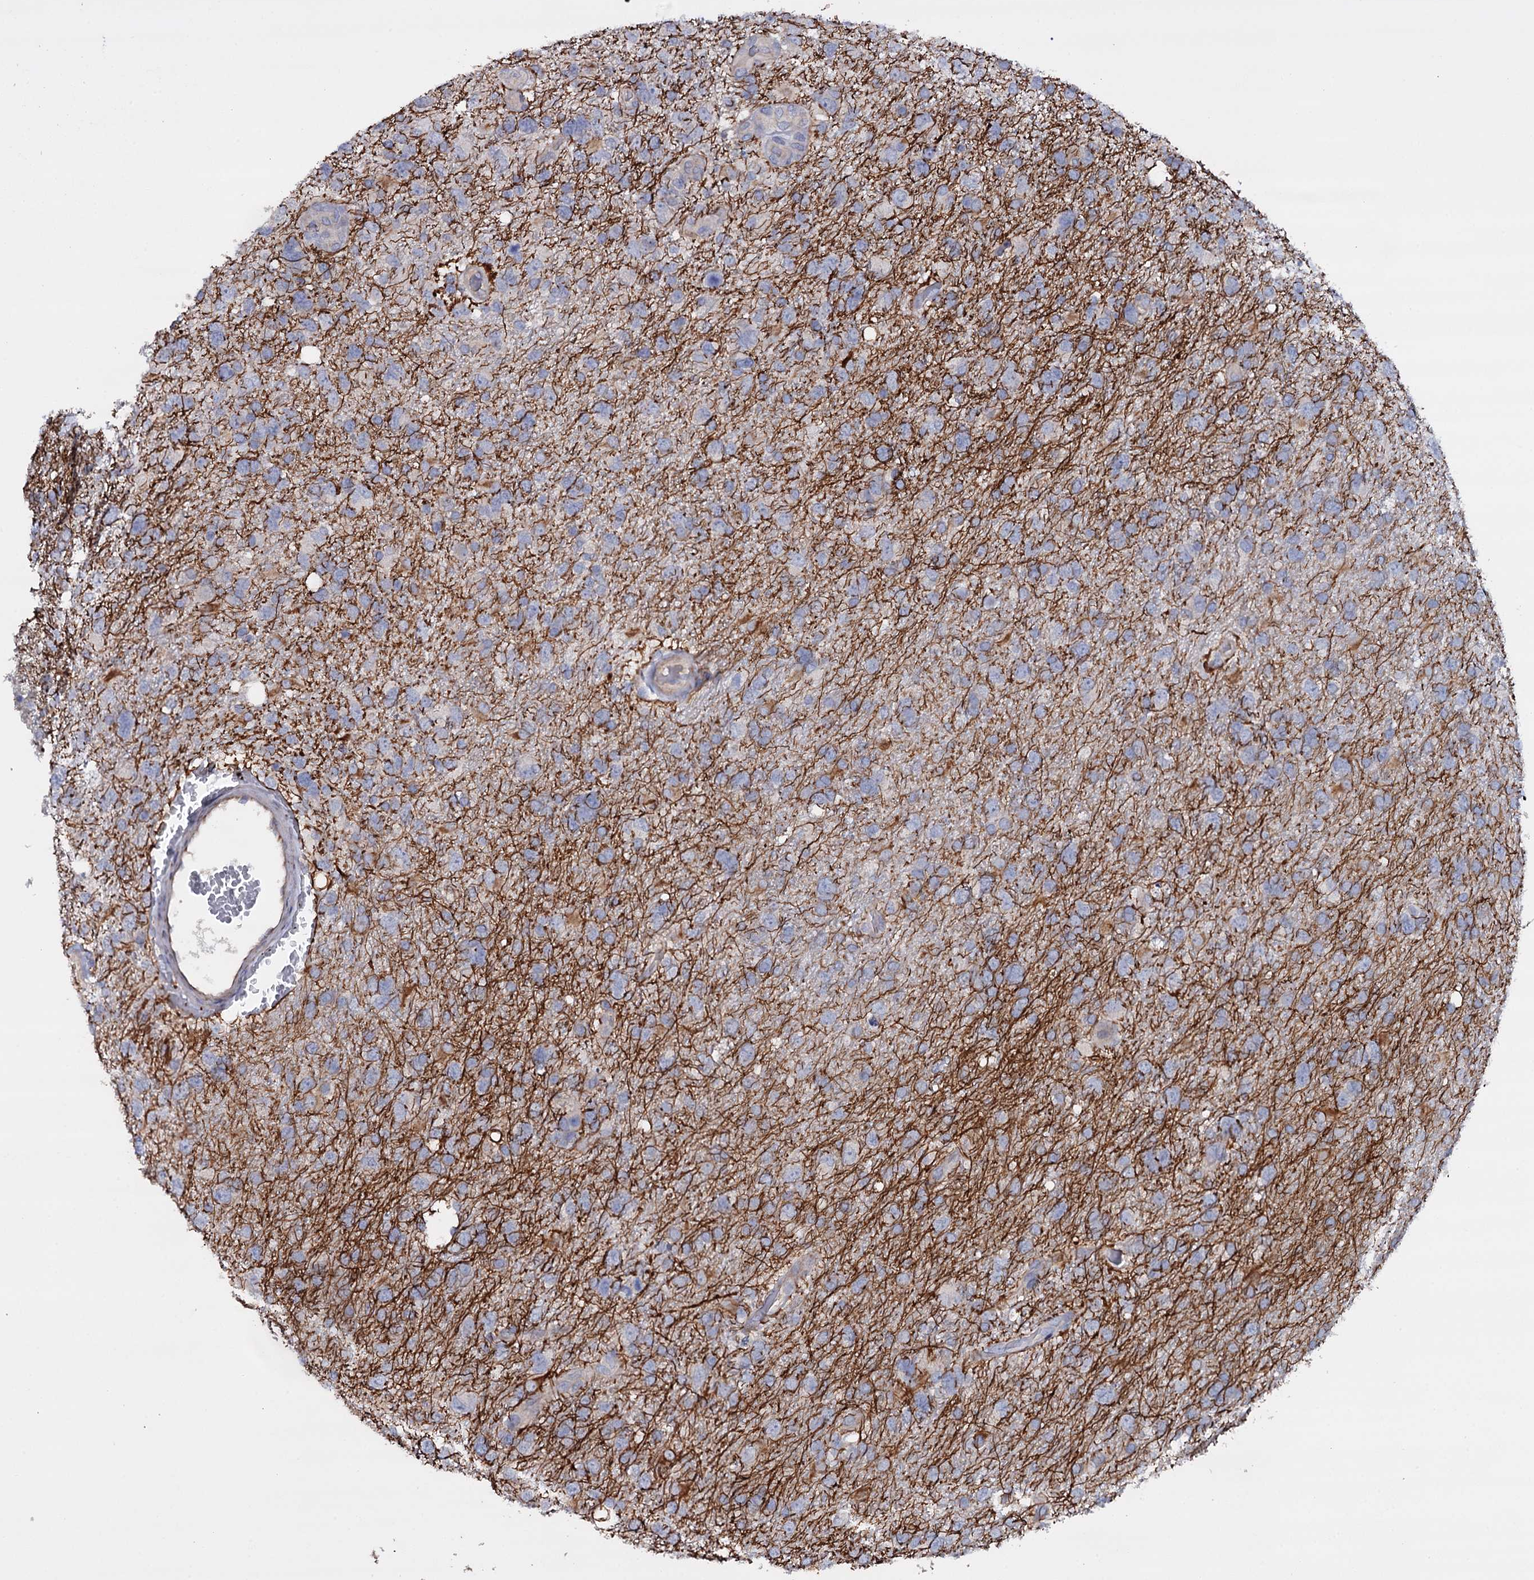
{"staining": {"intensity": "negative", "quantity": "none", "location": "none"}, "tissue": "glioma", "cell_type": "Tumor cells", "image_type": "cancer", "snomed": [{"axis": "morphology", "description": "Glioma, malignant, High grade"}, {"axis": "topography", "description": "Brain"}], "caption": "A micrograph of glioma stained for a protein exhibits no brown staining in tumor cells.", "gene": "BCL2L14", "patient": {"sex": "male", "age": 61}}